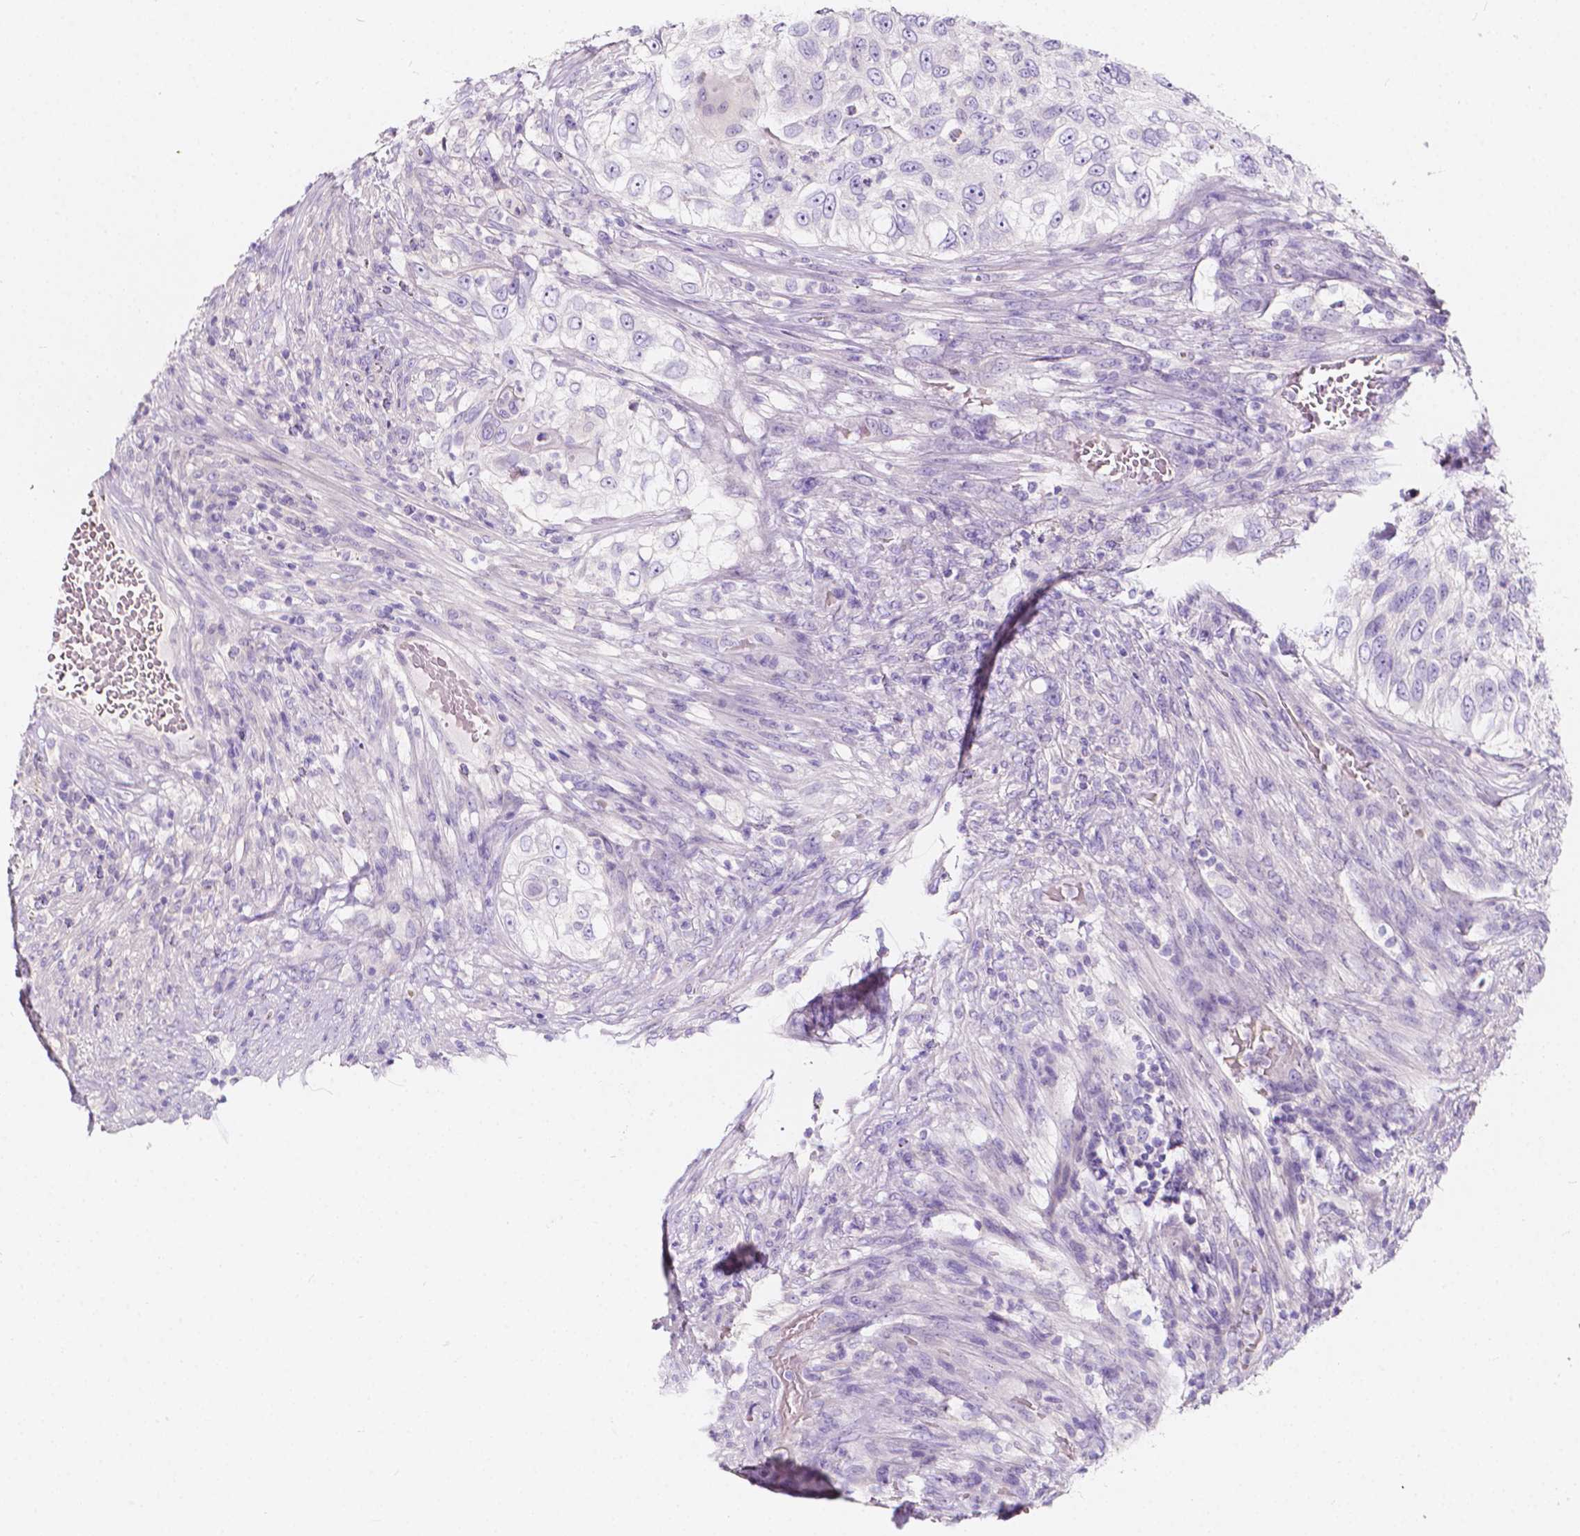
{"staining": {"intensity": "negative", "quantity": "none", "location": "none"}, "tissue": "urothelial cancer", "cell_type": "Tumor cells", "image_type": "cancer", "snomed": [{"axis": "morphology", "description": "Urothelial carcinoma, High grade"}, {"axis": "topography", "description": "Urinary bladder"}], "caption": "Tumor cells show no significant protein expression in high-grade urothelial carcinoma.", "gene": "CLSTN2", "patient": {"sex": "female", "age": 60}}